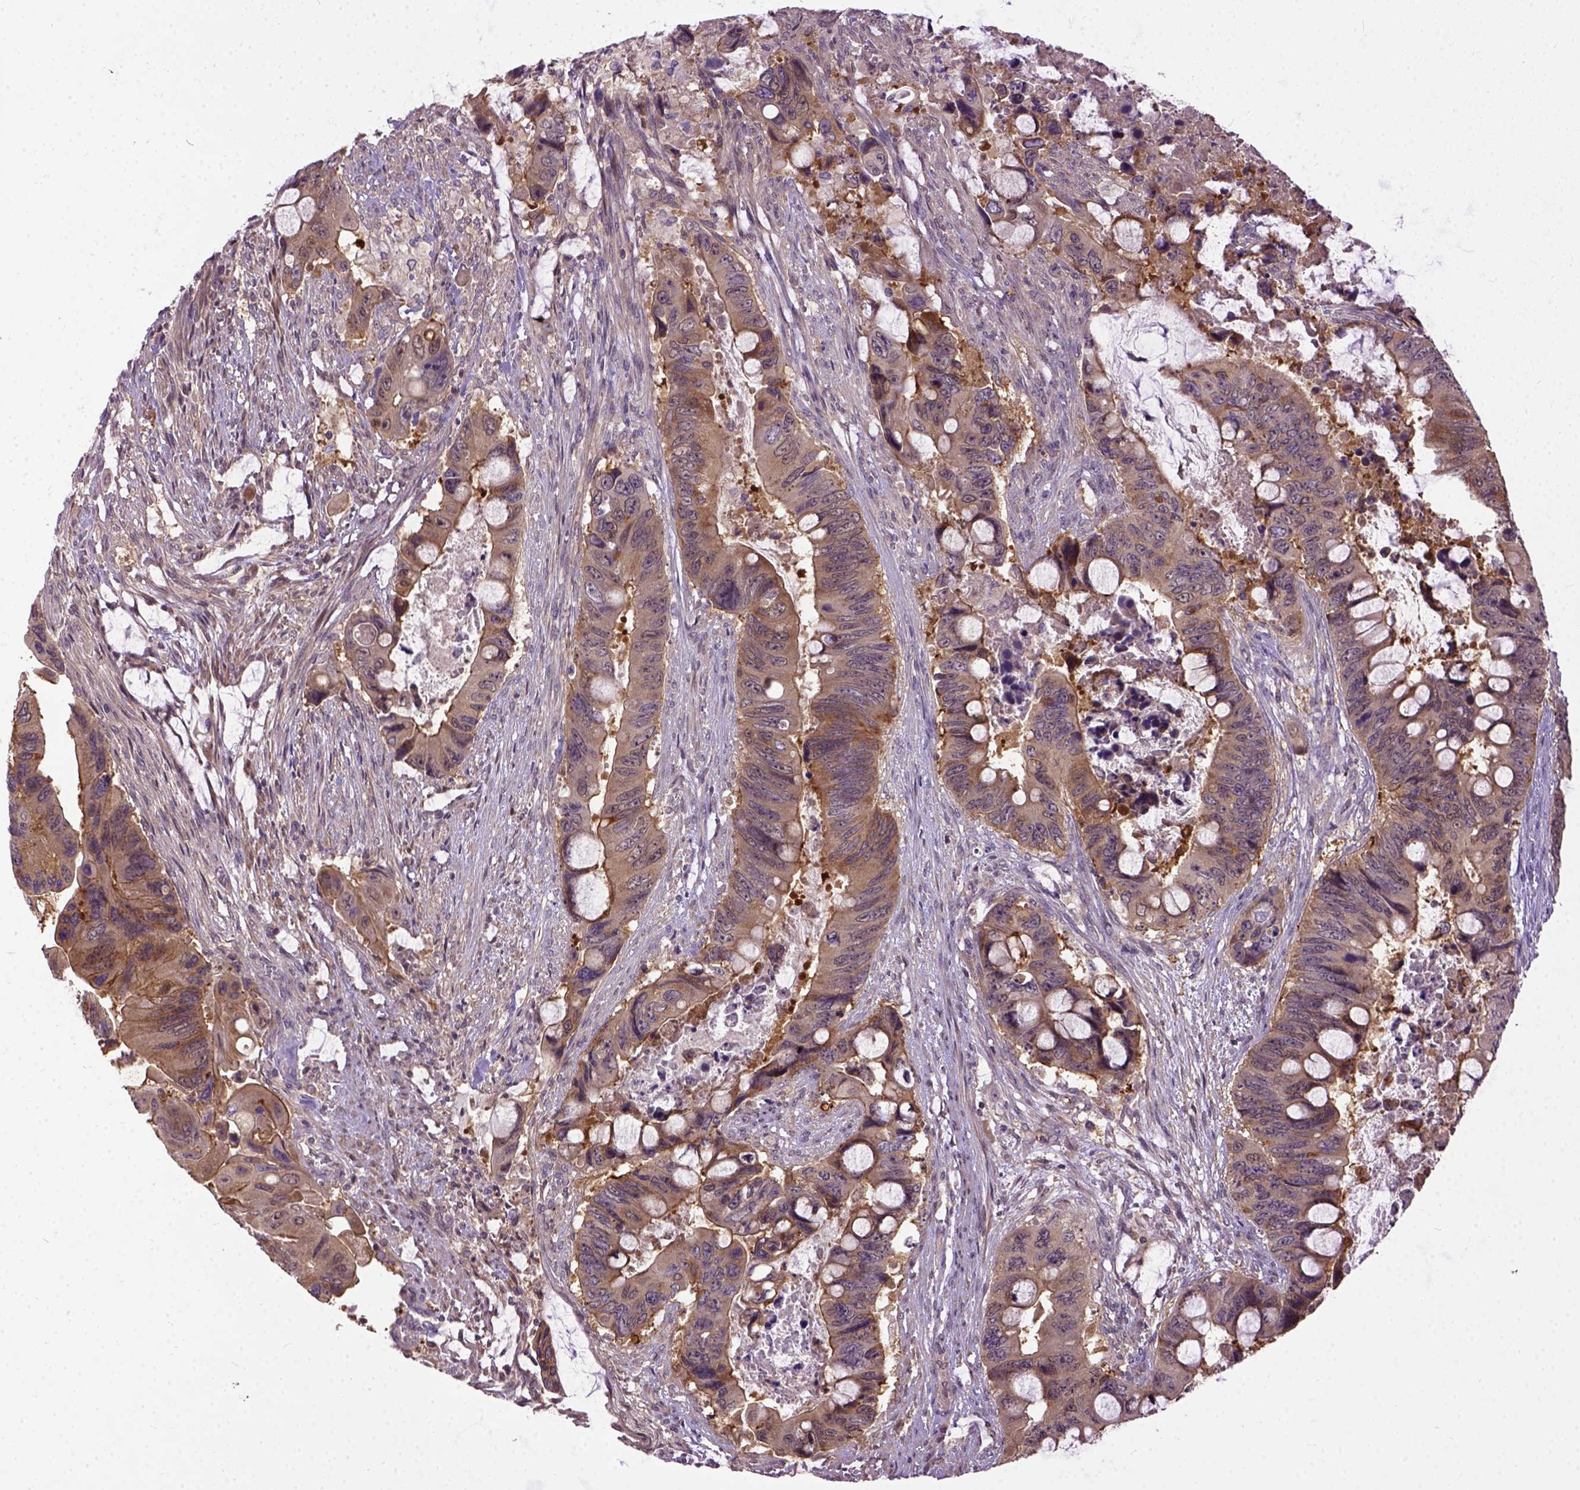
{"staining": {"intensity": "moderate", "quantity": "<25%", "location": "cytoplasmic/membranous"}, "tissue": "colorectal cancer", "cell_type": "Tumor cells", "image_type": "cancer", "snomed": [{"axis": "morphology", "description": "Adenocarcinoma, NOS"}, {"axis": "topography", "description": "Rectum"}], "caption": "DAB immunohistochemical staining of colorectal cancer demonstrates moderate cytoplasmic/membranous protein staining in approximately <25% of tumor cells. The staining was performed using DAB to visualize the protein expression in brown, while the nuclei were stained in blue with hematoxylin (Magnification: 20x).", "gene": "CPNE1", "patient": {"sex": "male", "age": 63}}